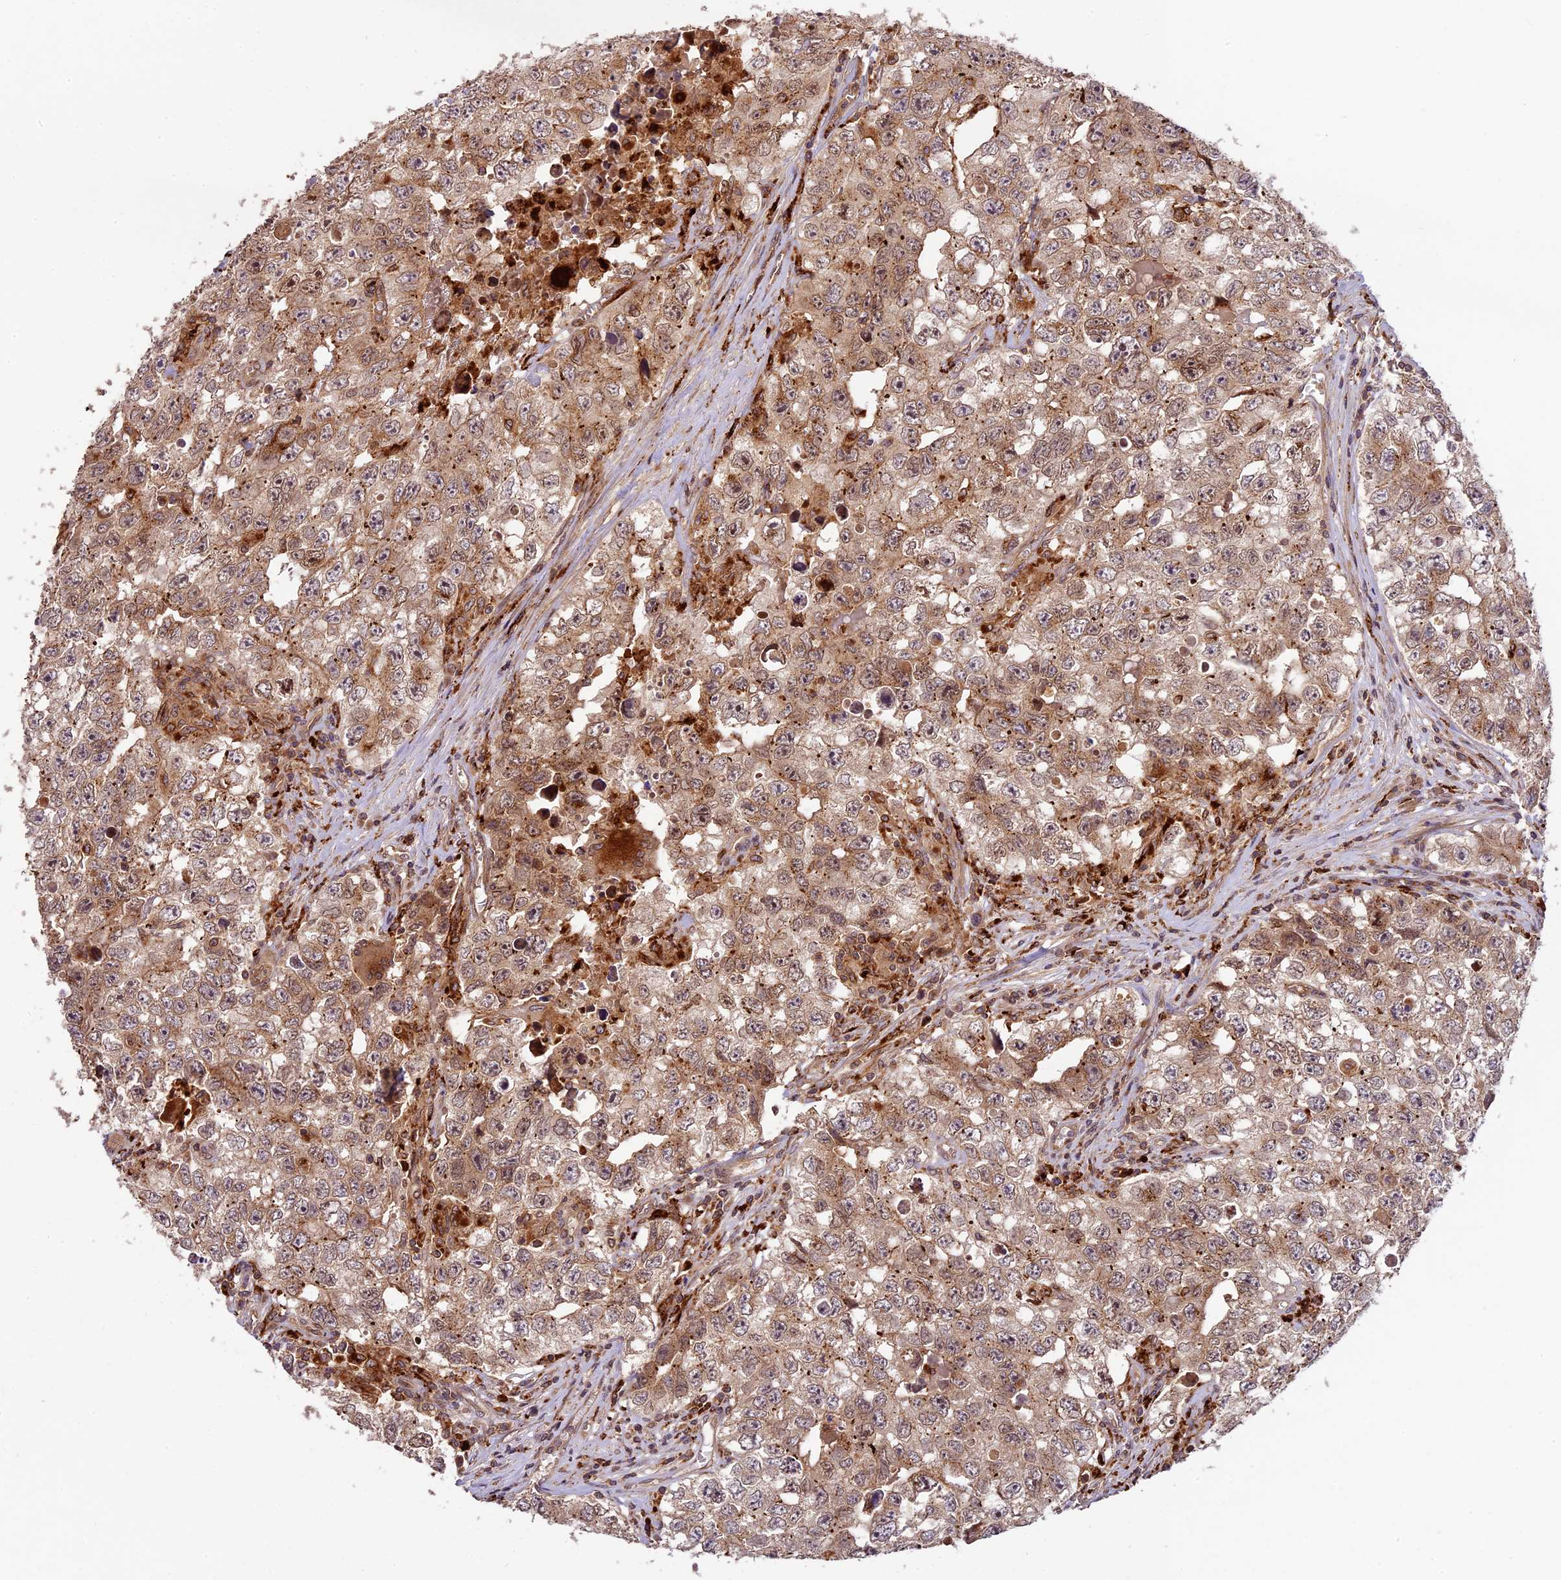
{"staining": {"intensity": "weak", "quantity": ">75%", "location": "cytoplasmic/membranous"}, "tissue": "testis cancer", "cell_type": "Tumor cells", "image_type": "cancer", "snomed": [{"axis": "morphology", "description": "Seminoma, NOS"}, {"axis": "morphology", "description": "Carcinoma, Embryonal, NOS"}, {"axis": "topography", "description": "Testis"}], "caption": "Brown immunohistochemical staining in human testis cancer exhibits weak cytoplasmic/membranous expression in about >75% of tumor cells.", "gene": "DGKH", "patient": {"sex": "male", "age": 43}}